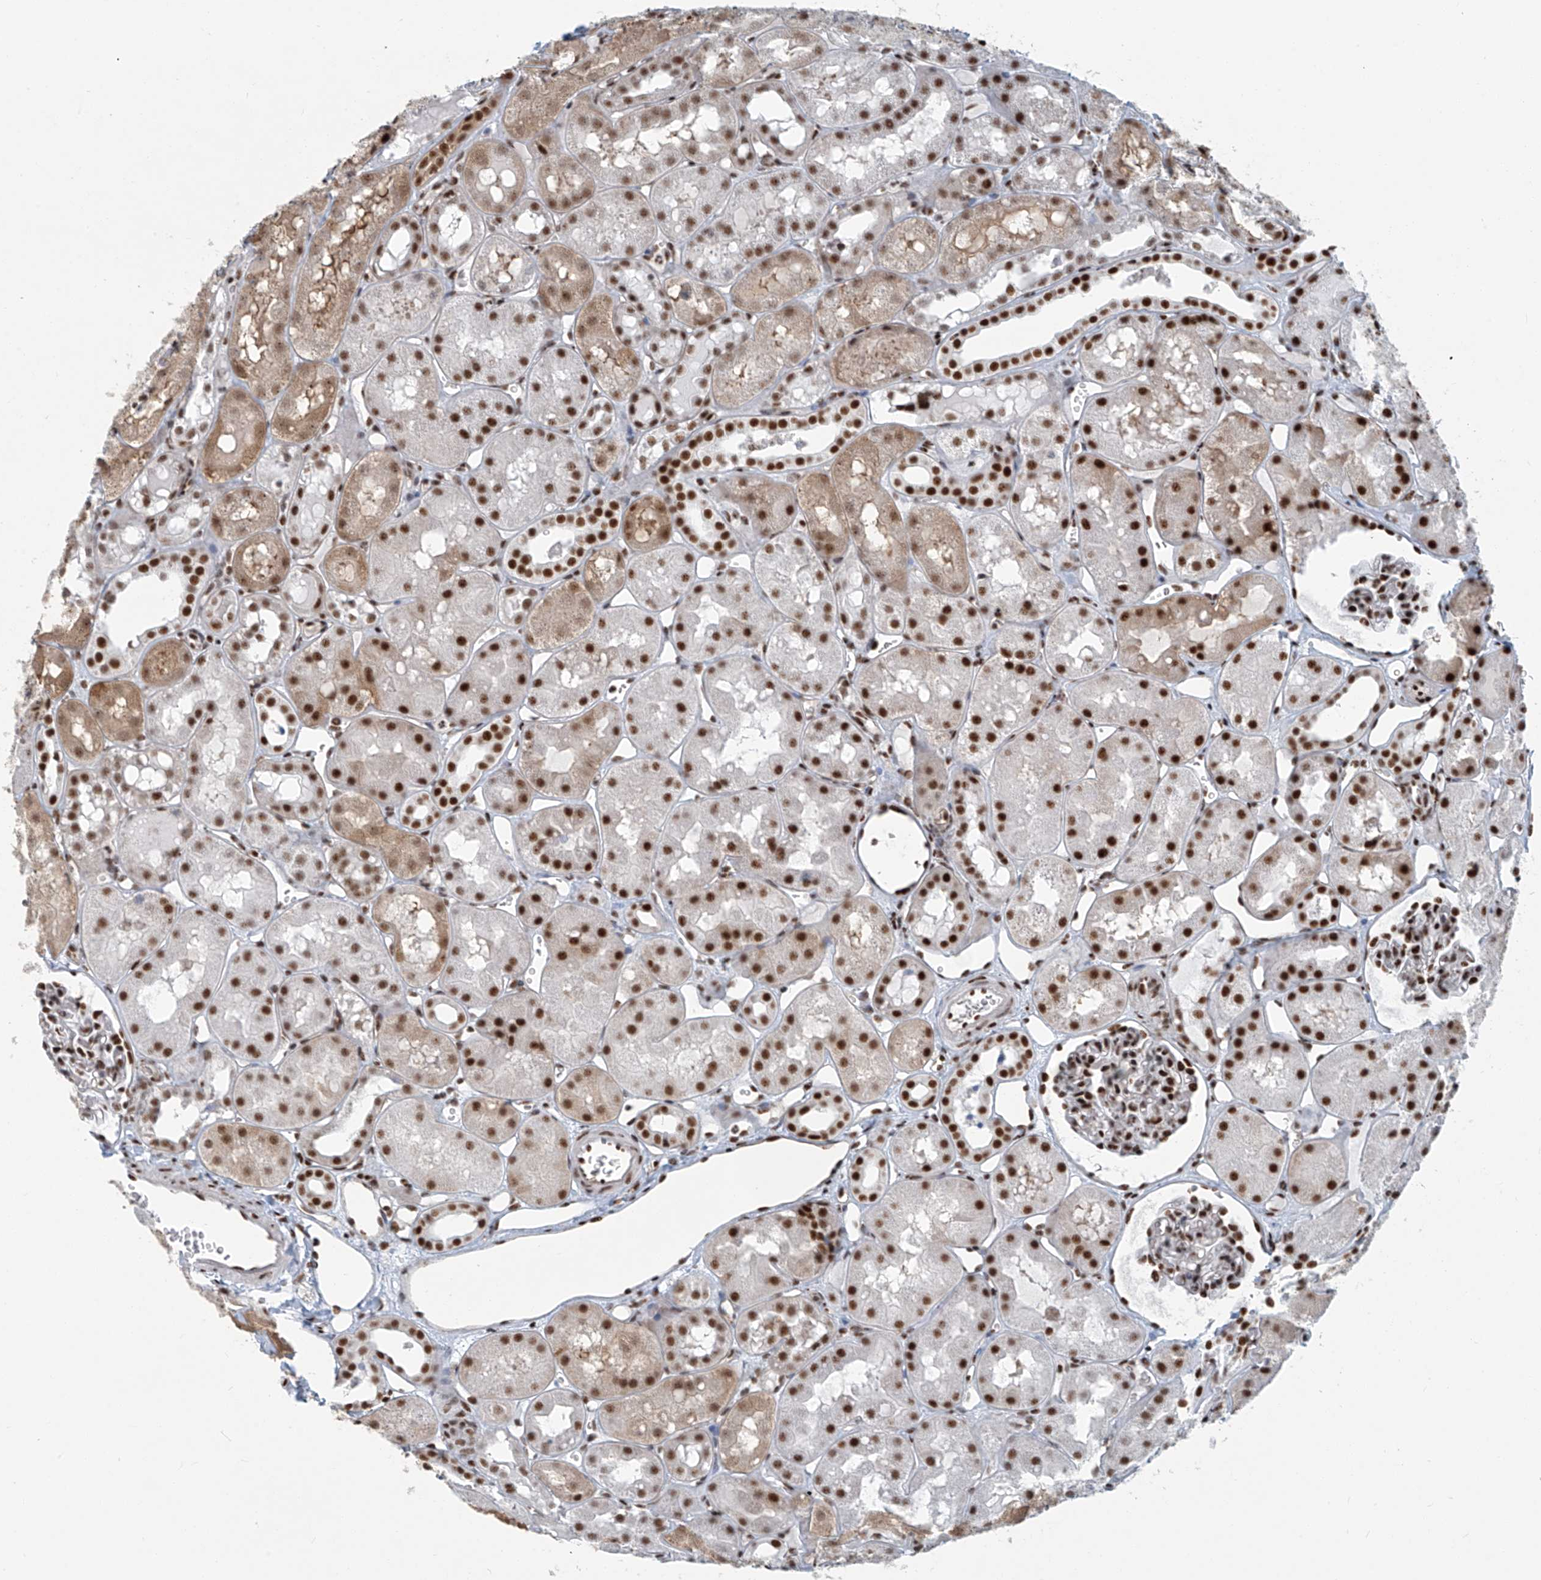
{"staining": {"intensity": "strong", "quantity": "25%-75%", "location": "nuclear"}, "tissue": "kidney", "cell_type": "Cells in glomeruli", "image_type": "normal", "snomed": [{"axis": "morphology", "description": "Normal tissue, NOS"}, {"axis": "topography", "description": "Kidney"}], "caption": "The image displays staining of normal kidney, revealing strong nuclear protein expression (brown color) within cells in glomeruli. (brown staining indicates protein expression, while blue staining denotes nuclei).", "gene": "ENSG00000257390", "patient": {"sex": "male", "age": 16}}